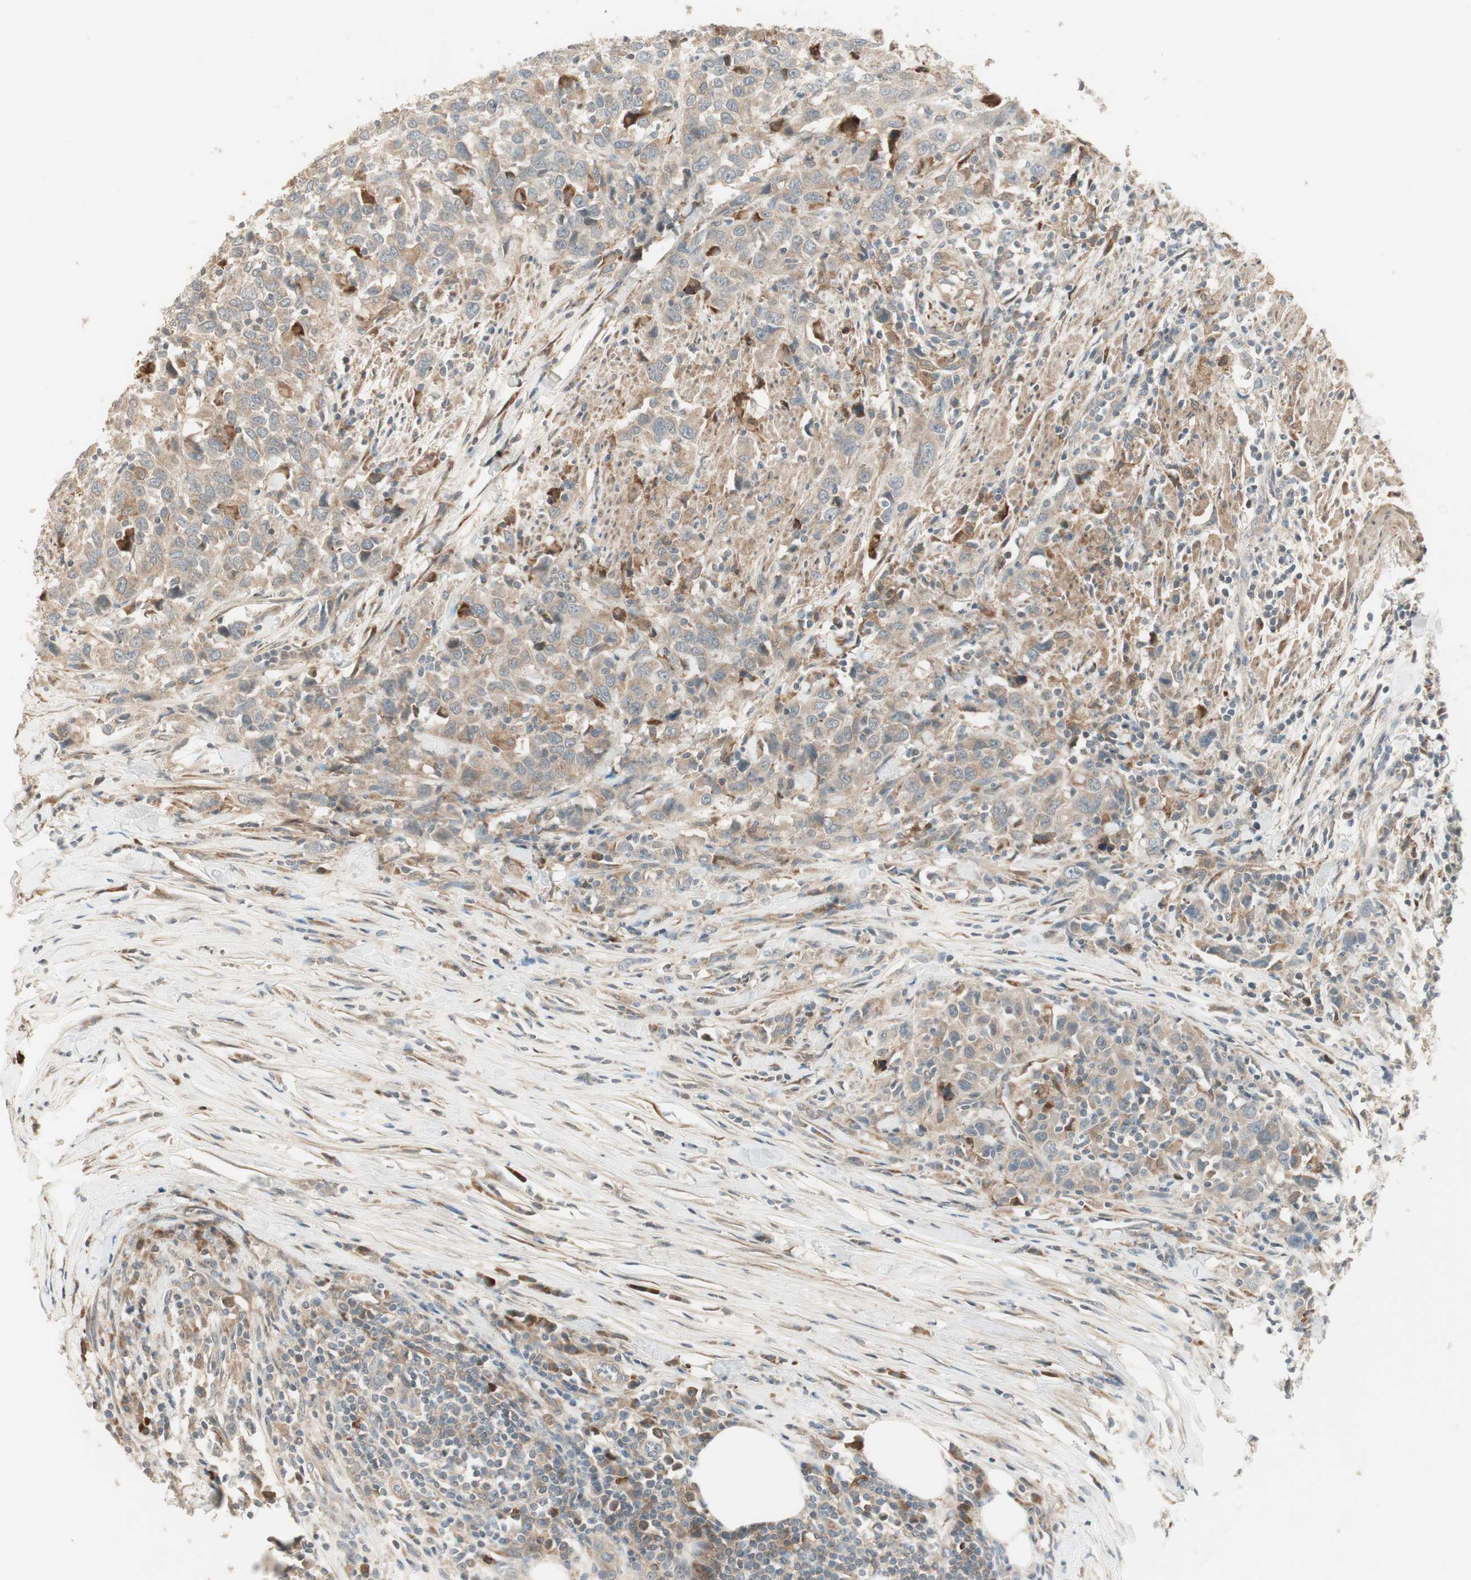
{"staining": {"intensity": "weak", "quantity": ">75%", "location": "cytoplasmic/membranous"}, "tissue": "urothelial cancer", "cell_type": "Tumor cells", "image_type": "cancer", "snomed": [{"axis": "morphology", "description": "Urothelial carcinoma, High grade"}, {"axis": "topography", "description": "Urinary bladder"}], "caption": "The immunohistochemical stain highlights weak cytoplasmic/membranous expression in tumor cells of urothelial cancer tissue. The protein of interest is shown in brown color, while the nuclei are stained blue.", "gene": "SFRP1", "patient": {"sex": "male", "age": 61}}